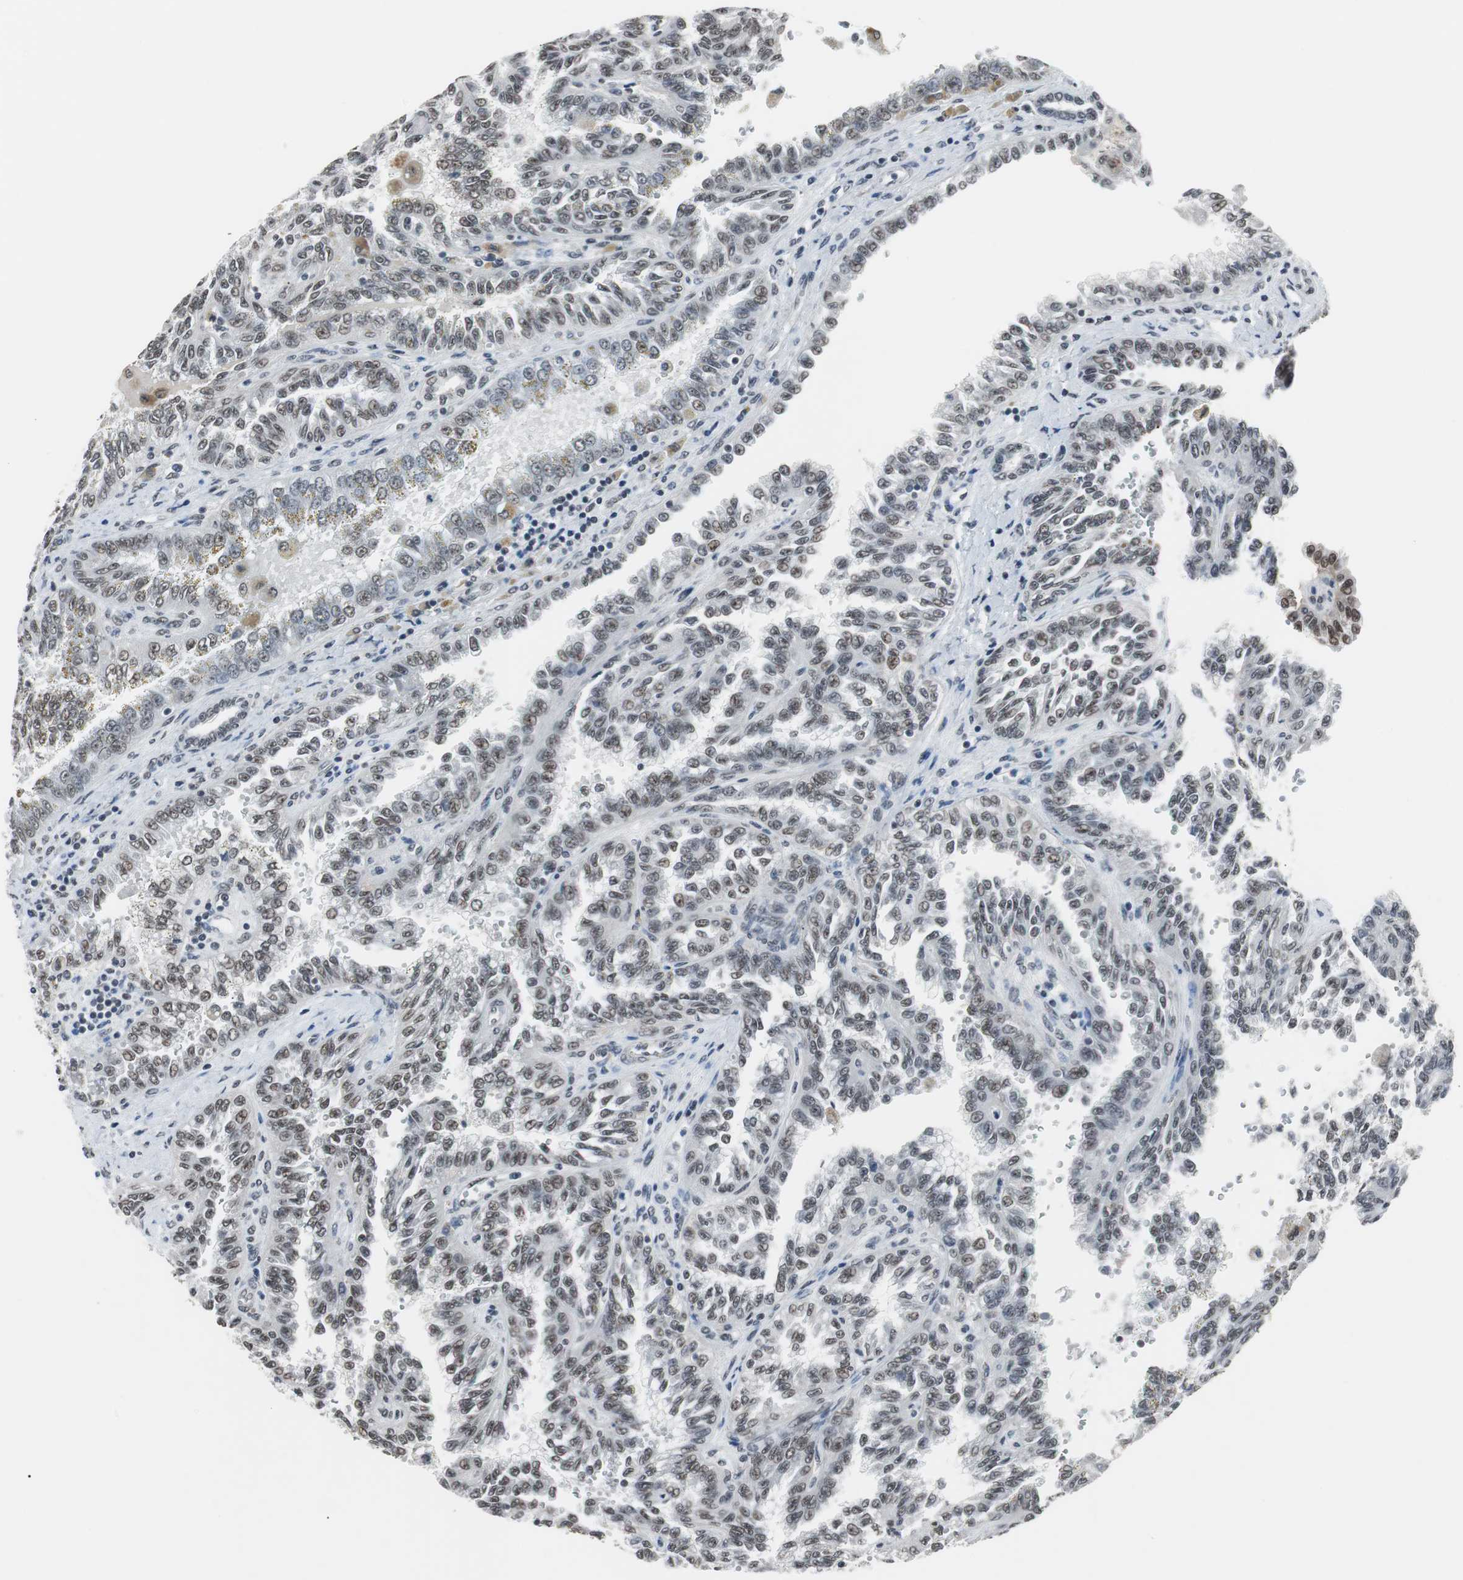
{"staining": {"intensity": "moderate", "quantity": ">75%", "location": "nuclear"}, "tissue": "renal cancer", "cell_type": "Tumor cells", "image_type": "cancer", "snomed": [{"axis": "morphology", "description": "Inflammation, NOS"}, {"axis": "morphology", "description": "Adenocarcinoma, NOS"}, {"axis": "topography", "description": "Kidney"}], "caption": "Protein staining of adenocarcinoma (renal) tissue exhibits moderate nuclear positivity in approximately >75% of tumor cells.", "gene": "TAF7", "patient": {"sex": "male", "age": 68}}